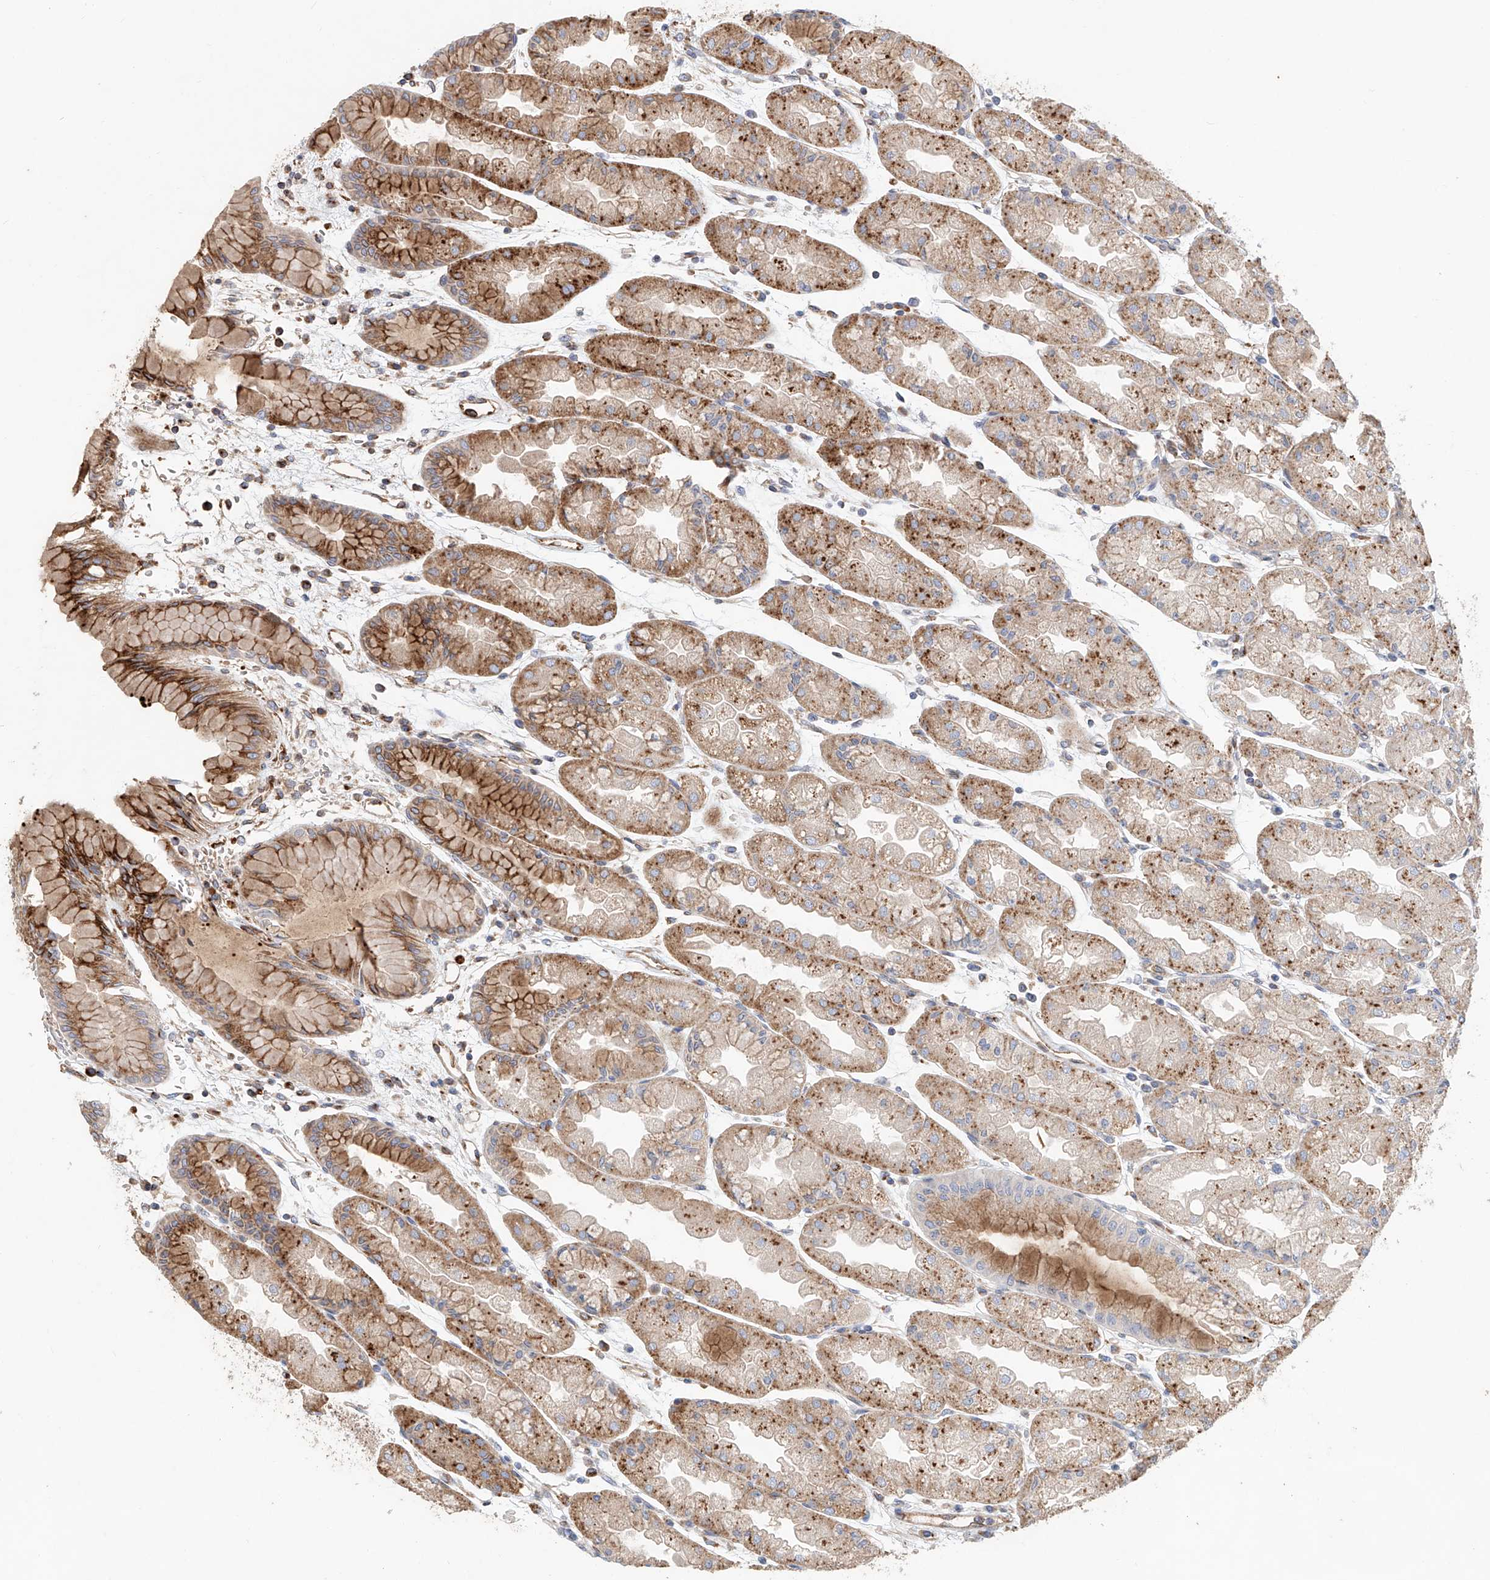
{"staining": {"intensity": "moderate", "quantity": ">75%", "location": "cytoplasmic/membranous"}, "tissue": "stomach", "cell_type": "Glandular cells", "image_type": "normal", "snomed": [{"axis": "morphology", "description": "Normal tissue, NOS"}, {"axis": "topography", "description": "Stomach, upper"}], "caption": "Normal stomach was stained to show a protein in brown. There is medium levels of moderate cytoplasmic/membranous positivity in about >75% of glandular cells. The protein of interest is stained brown, and the nuclei are stained in blue (DAB IHC with brightfield microscopy, high magnification).", "gene": "HGSNAT", "patient": {"sex": "male", "age": 47}}